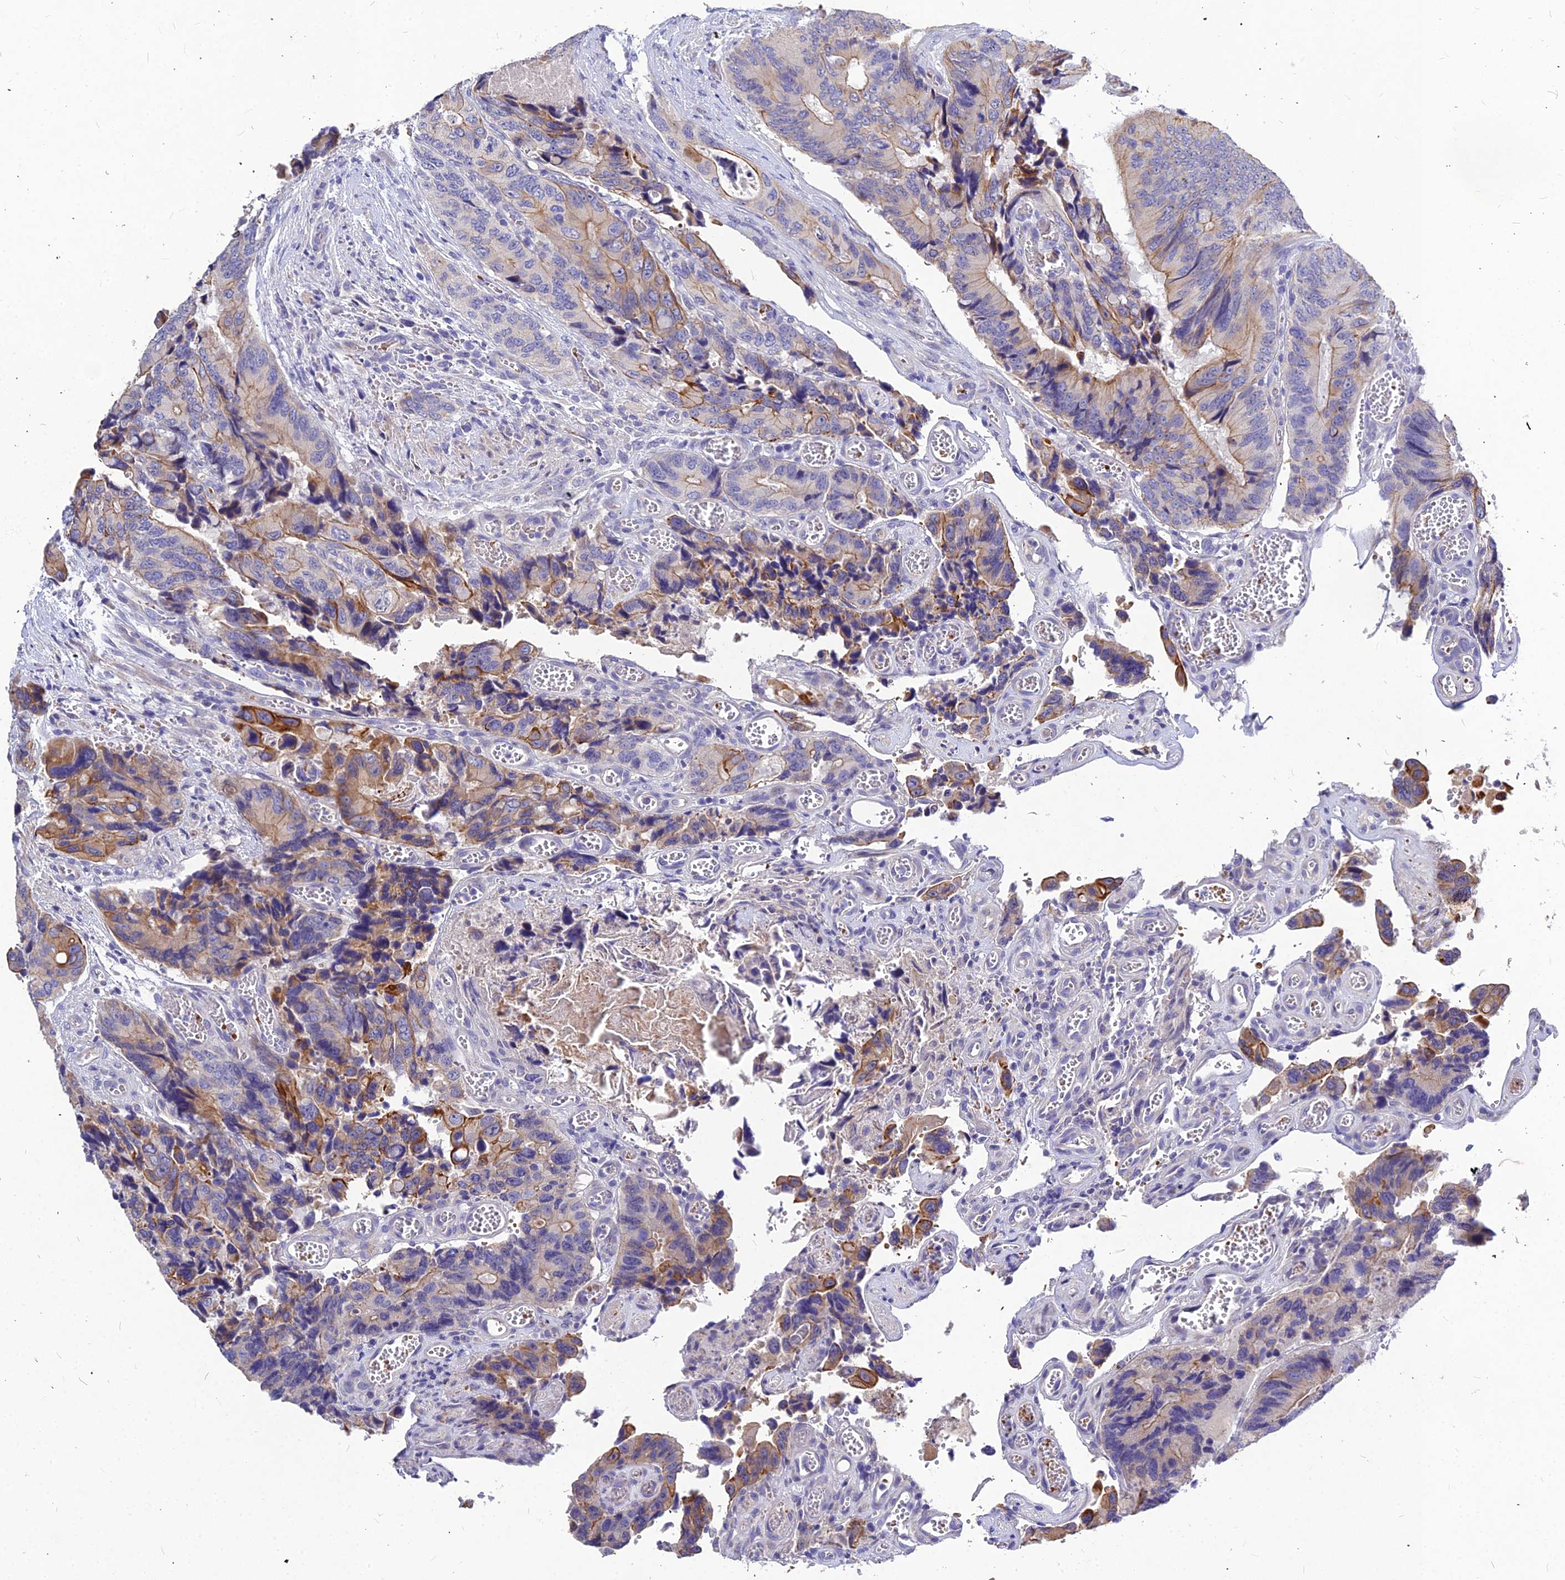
{"staining": {"intensity": "moderate", "quantity": "25%-75%", "location": "cytoplasmic/membranous"}, "tissue": "colorectal cancer", "cell_type": "Tumor cells", "image_type": "cancer", "snomed": [{"axis": "morphology", "description": "Adenocarcinoma, NOS"}, {"axis": "topography", "description": "Colon"}], "caption": "Immunohistochemical staining of human colorectal adenocarcinoma reveals moderate cytoplasmic/membranous protein positivity in approximately 25%-75% of tumor cells.", "gene": "DMRTA1", "patient": {"sex": "male", "age": 84}}